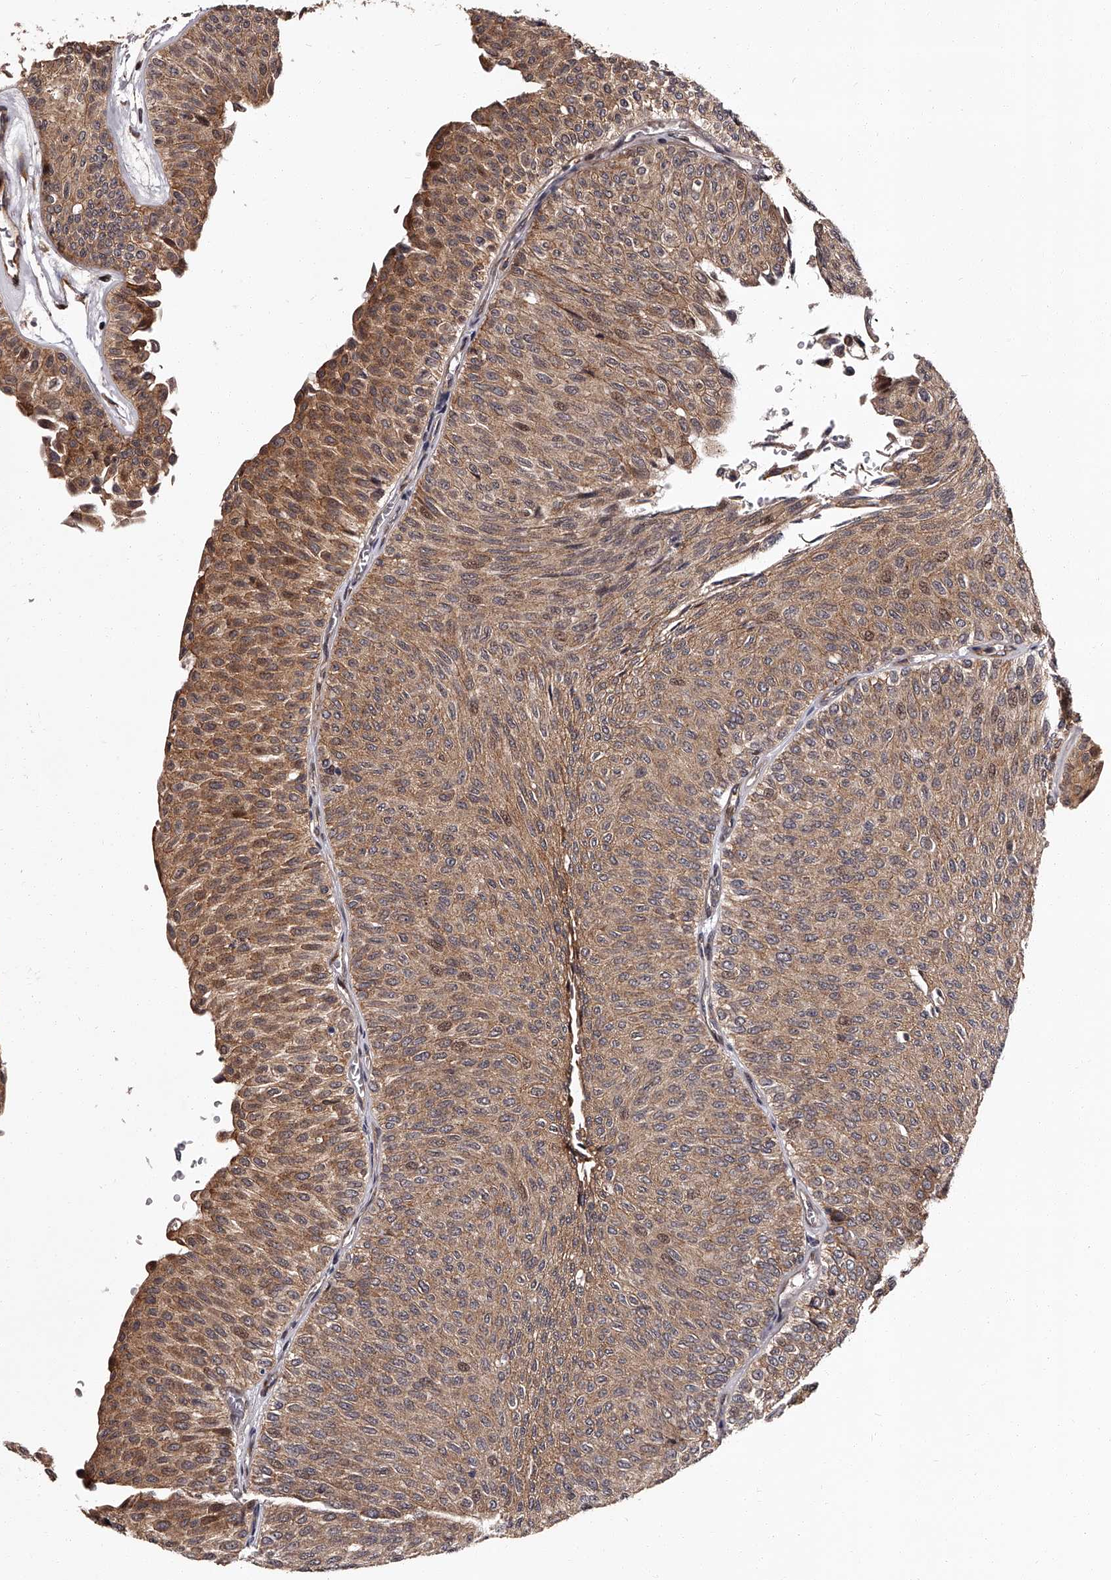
{"staining": {"intensity": "moderate", "quantity": ">75%", "location": "cytoplasmic/membranous"}, "tissue": "urothelial cancer", "cell_type": "Tumor cells", "image_type": "cancer", "snomed": [{"axis": "morphology", "description": "Urothelial carcinoma, Low grade"}, {"axis": "topography", "description": "Urinary bladder"}], "caption": "Protein expression analysis of human urothelial cancer reveals moderate cytoplasmic/membranous positivity in approximately >75% of tumor cells.", "gene": "RSC1A1", "patient": {"sex": "male", "age": 78}}